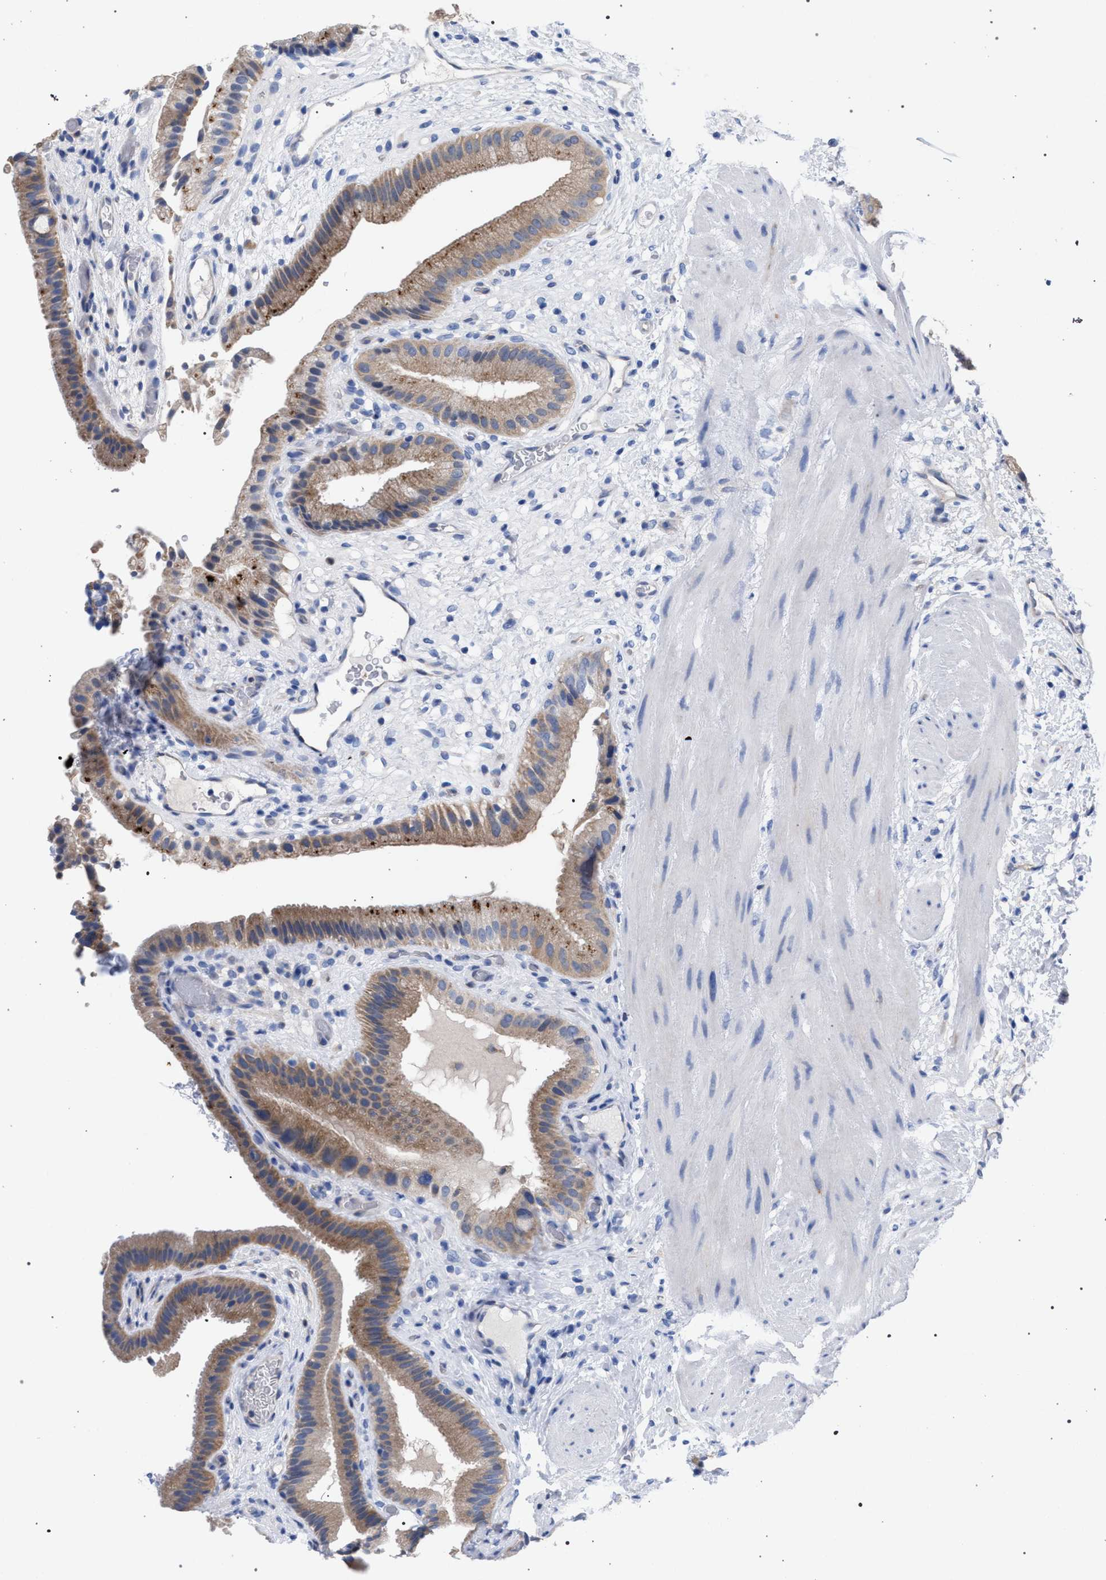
{"staining": {"intensity": "moderate", "quantity": ">75%", "location": "cytoplasmic/membranous"}, "tissue": "gallbladder", "cell_type": "Glandular cells", "image_type": "normal", "snomed": [{"axis": "morphology", "description": "Normal tissue, NOS"}, {"axis": "topography", "description": "Gallbladder"}], "caption": "Immunohistochemical staining of benign human gallbladder exhibits medium levels of moderate cytoplasmic/membranous expression in about >75% of glandular cells.", "gene": "GMPR", "patient": {"sex": "male", "age": 49}}